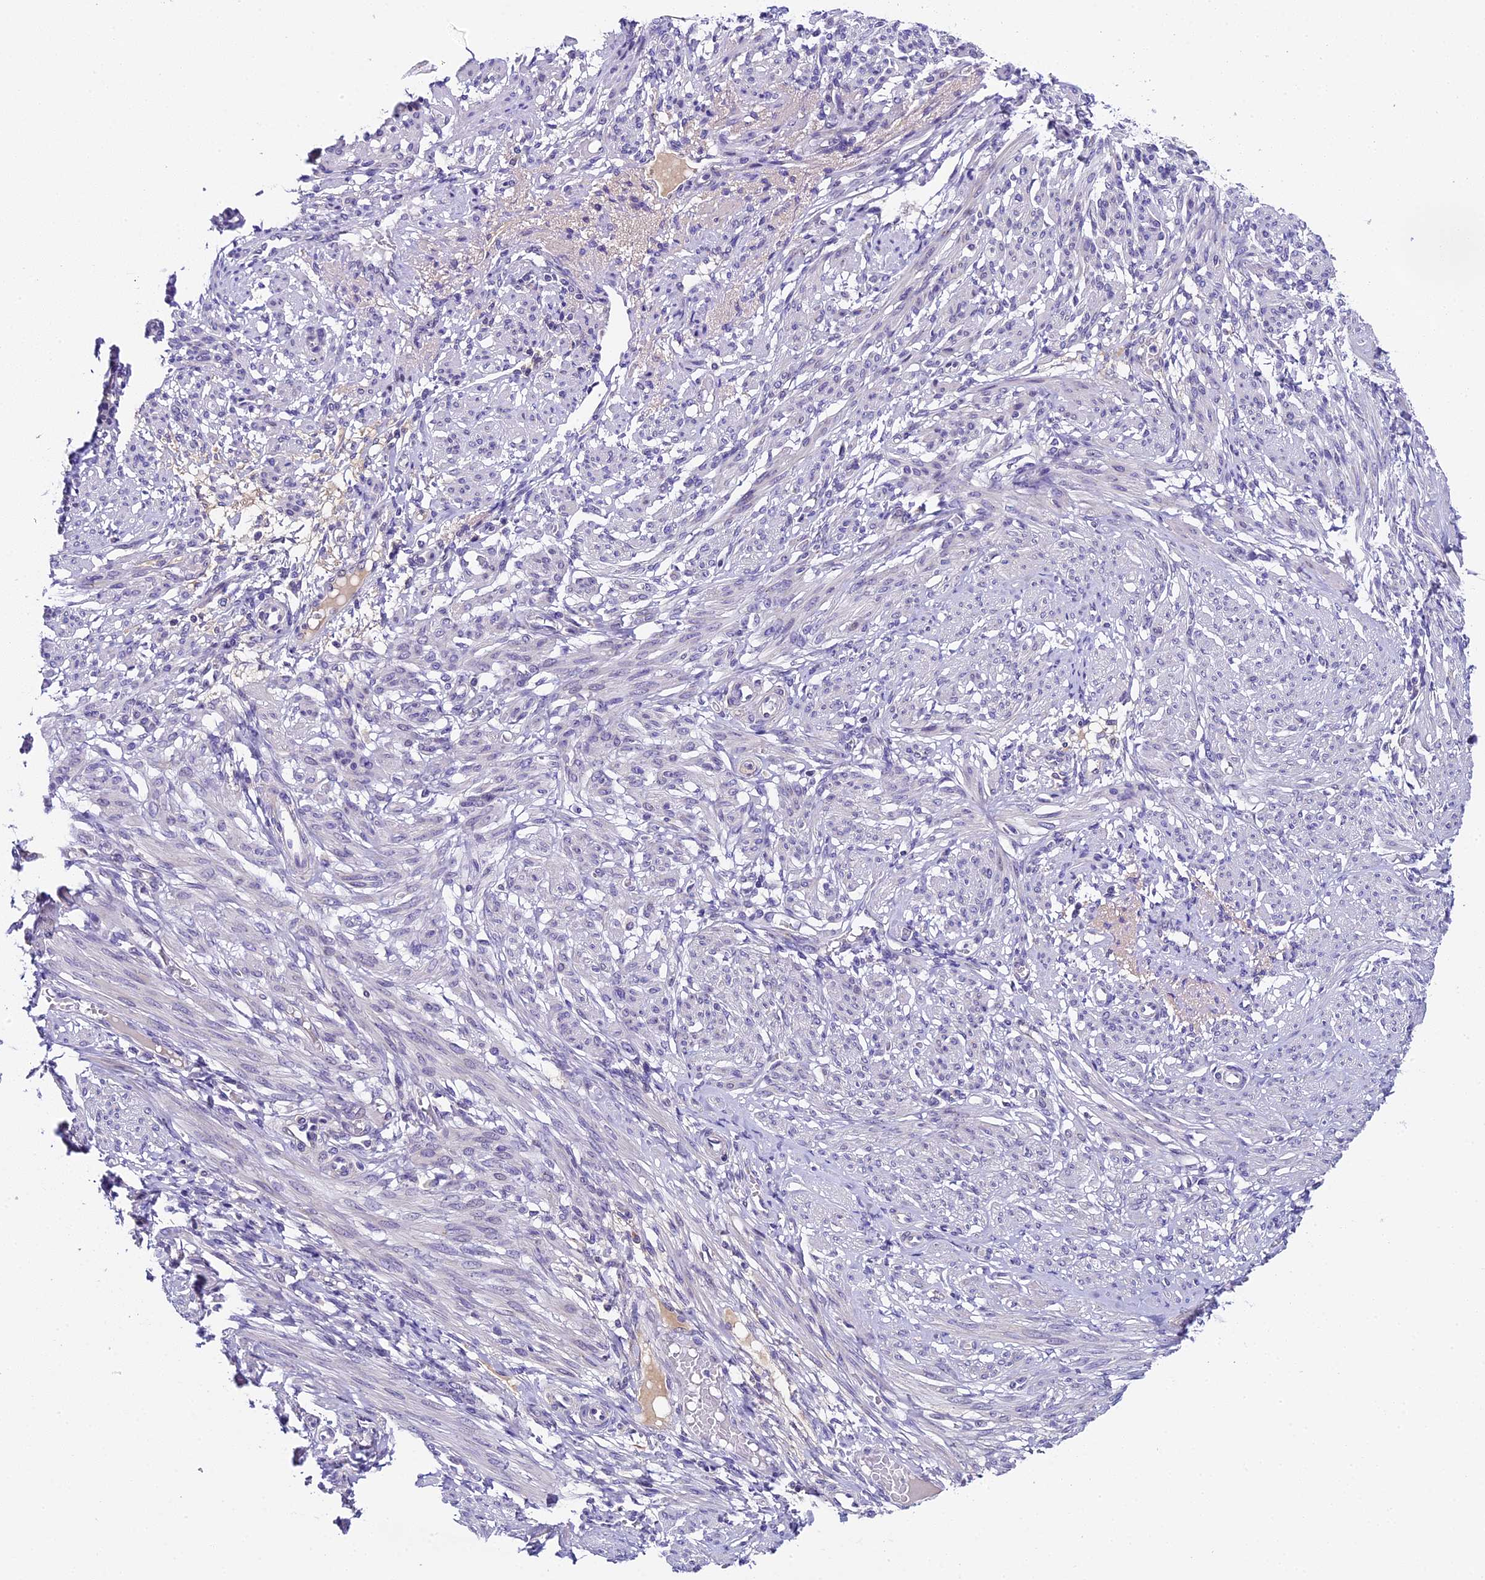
{"staining": {"intensity": "negative", "quantity": "none", "location": "none"}, "tissue": "smooth muscle", "cell_type": "Smooth muscle cells", "image_type": "normal", "snomed": [{"axis": "morphology", "description": "Normal tissue, NOS"}, {"axis": "topography", "description": "Smooth muscle"}], "caption": "Photomicrograph shows no significant protein staining in smooth muscle cells of benign smooth muscle. Nuclei are stained in blue.", "gene": "ENKD1", "patient": {"sex": "female", "age": 39}}